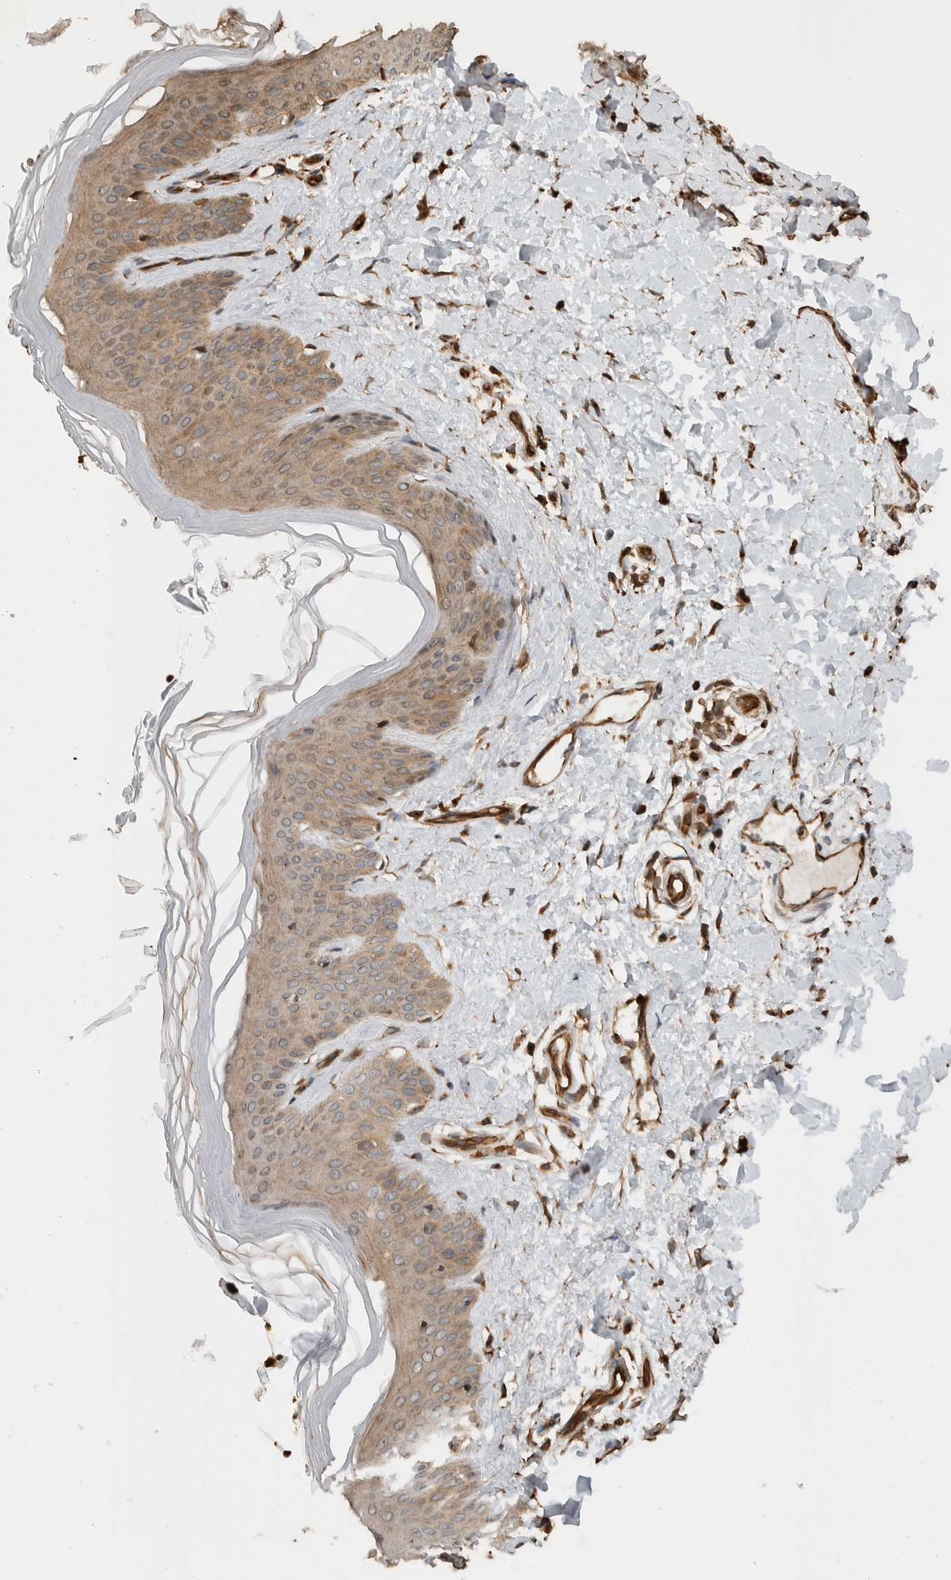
{"staining": {"intensity": "strong", "quantity": ">75%", "location": "cytoplasmic/membranous"}, "tissue": "skin", "cell_type": "Fibroblasts", "image_type": "normal", "snomed": [{"axis": "morphology", "description": "Normal tissue, NOS"}, {"axis": "morphology", "description": "Malignant melanoma, Metastatic site"}, {"axis": "topography", "description": "Skin"}], "caption": "Protein analysis of benign skin shows strong cytoplasmic/membranous positivity in about >75% of fibroblasts. (DAB (3,3'-diaminobenzidine) = brown stain, brightfield microscopy at high magnification).", "gene": "OTUD6B", "patient": {"sex": "male", "age": 41}}